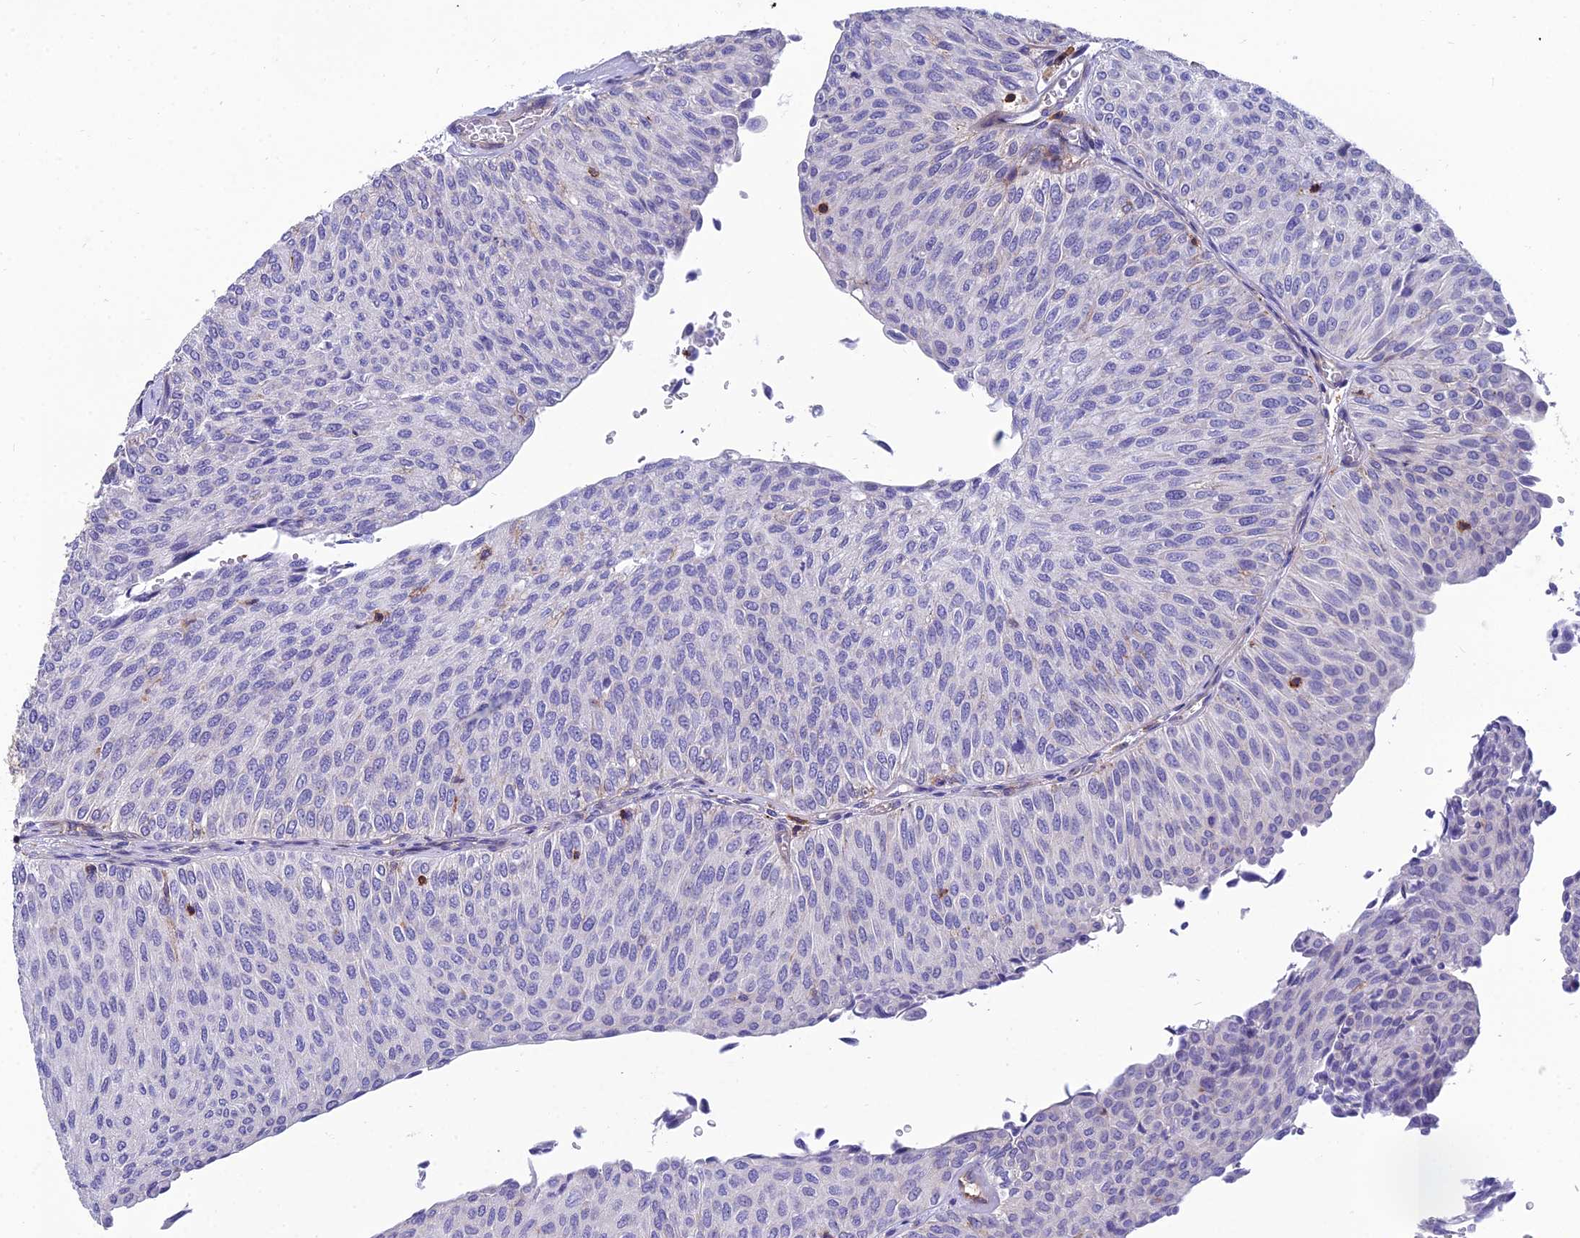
{"staining": {"intensity": "negative", "quantity": "none", "location": "none"}, "tissue": "urothelial cancer", "cell_type": "Tumor cells", "image_type": "cancer", "snomed": [{"axis": "morphology", "description": "Urothelial carcinoma, Low grade"}, {"axis": "topography", "description": "Urinary bladder"}], "caption": "Immunohistochemistry of human urothelial cancer demonstrates no staining in tumor cells.", "gene": "PPP1R18", "patient": {"sex": "male", "age": 78}}